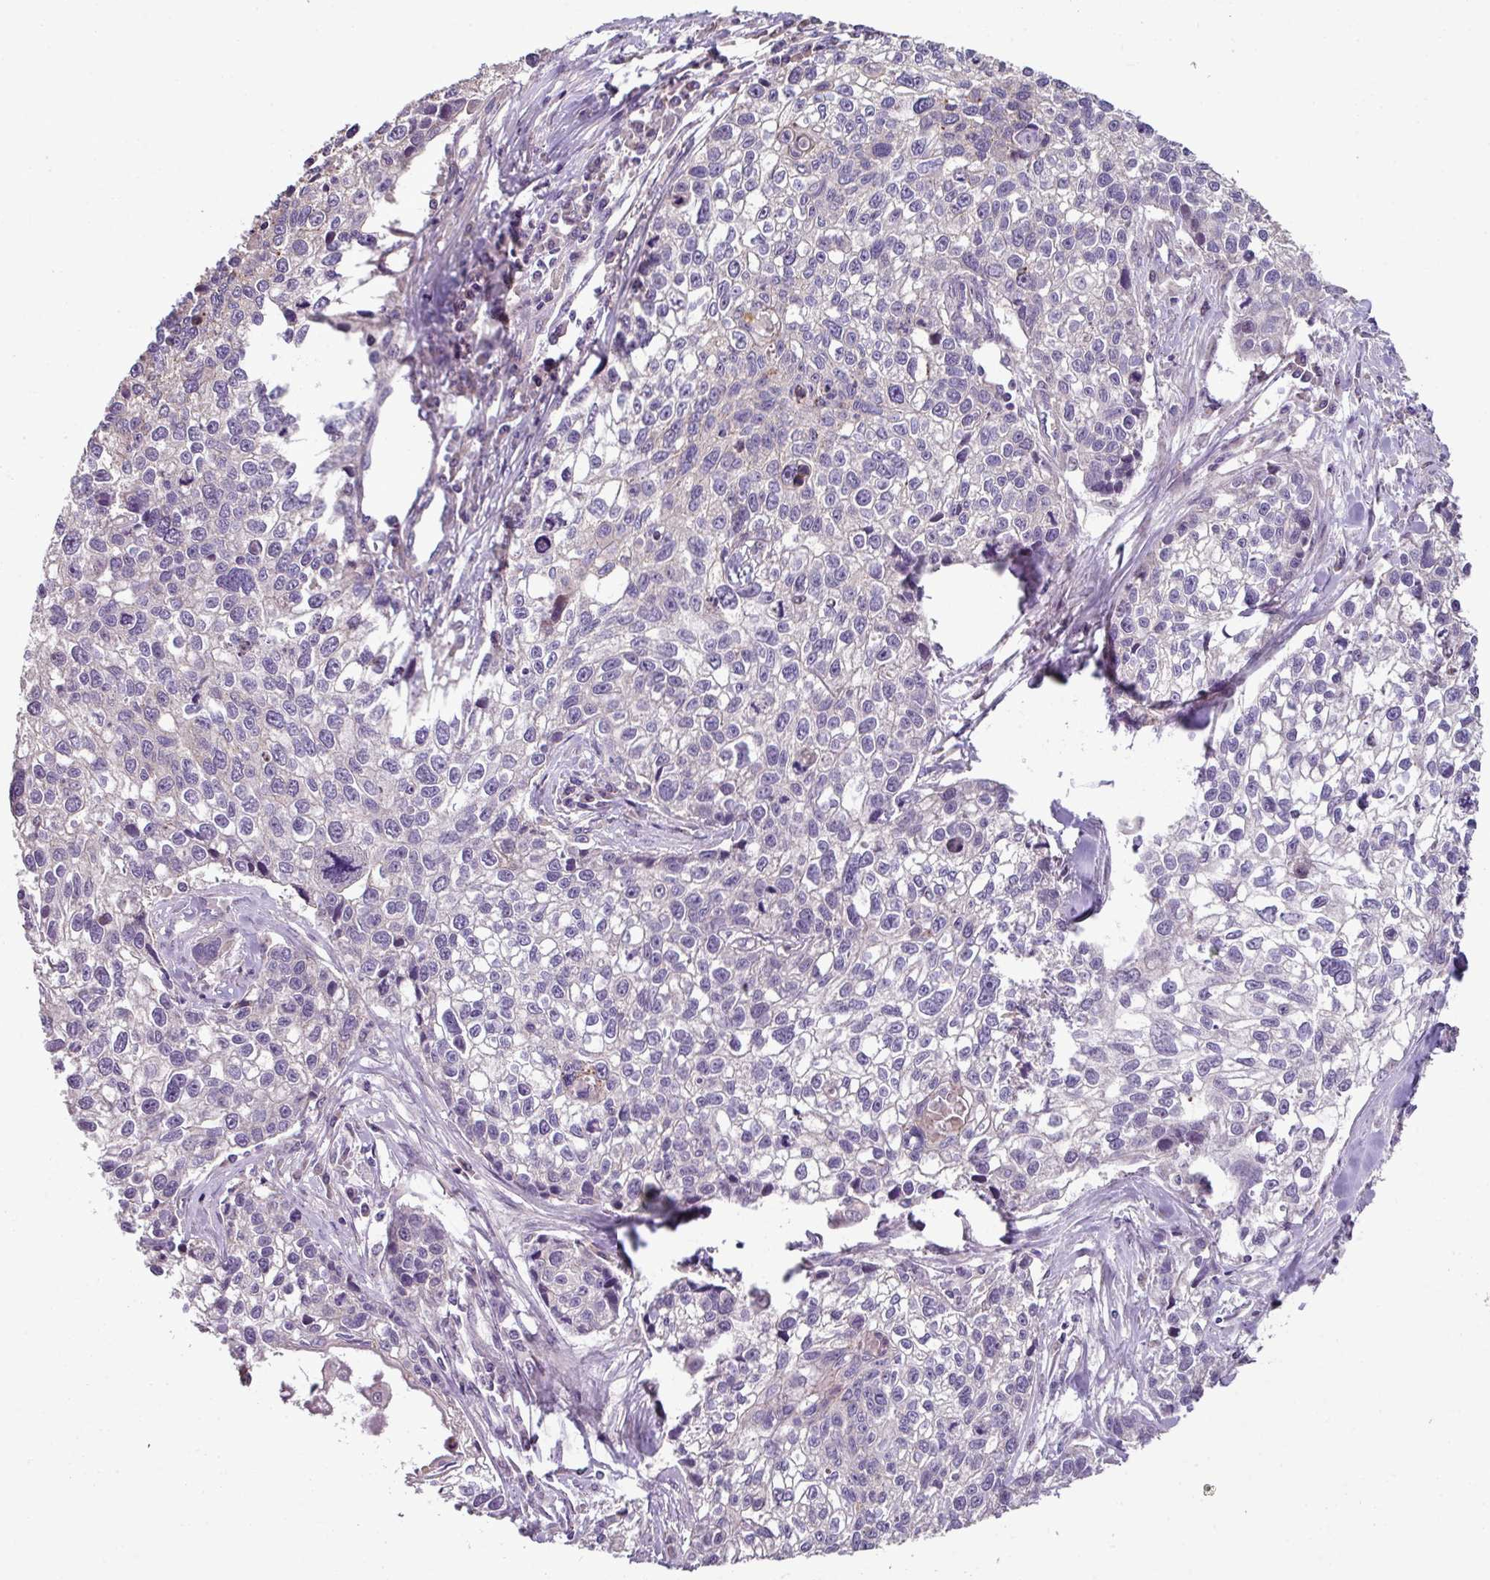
{"staining": {"intensity": "negative", "quantity": "none", "location": "none"}, "tissue": "lung cancer", "cell_type": "Tumor cells", "image_type": "cancer", "snomed": [{"axis": "morphology", "description": "Squamous cell carcinoma, NOS"}, {"axis": "topography", "description": "Lung"}], "caption": "Lung cancer stained for a protein using immunohistochemistry (IHC) shows no positivity tumor cells.", "gene": "LRRC9", "patient": {"sex": "male", "age": 74}}